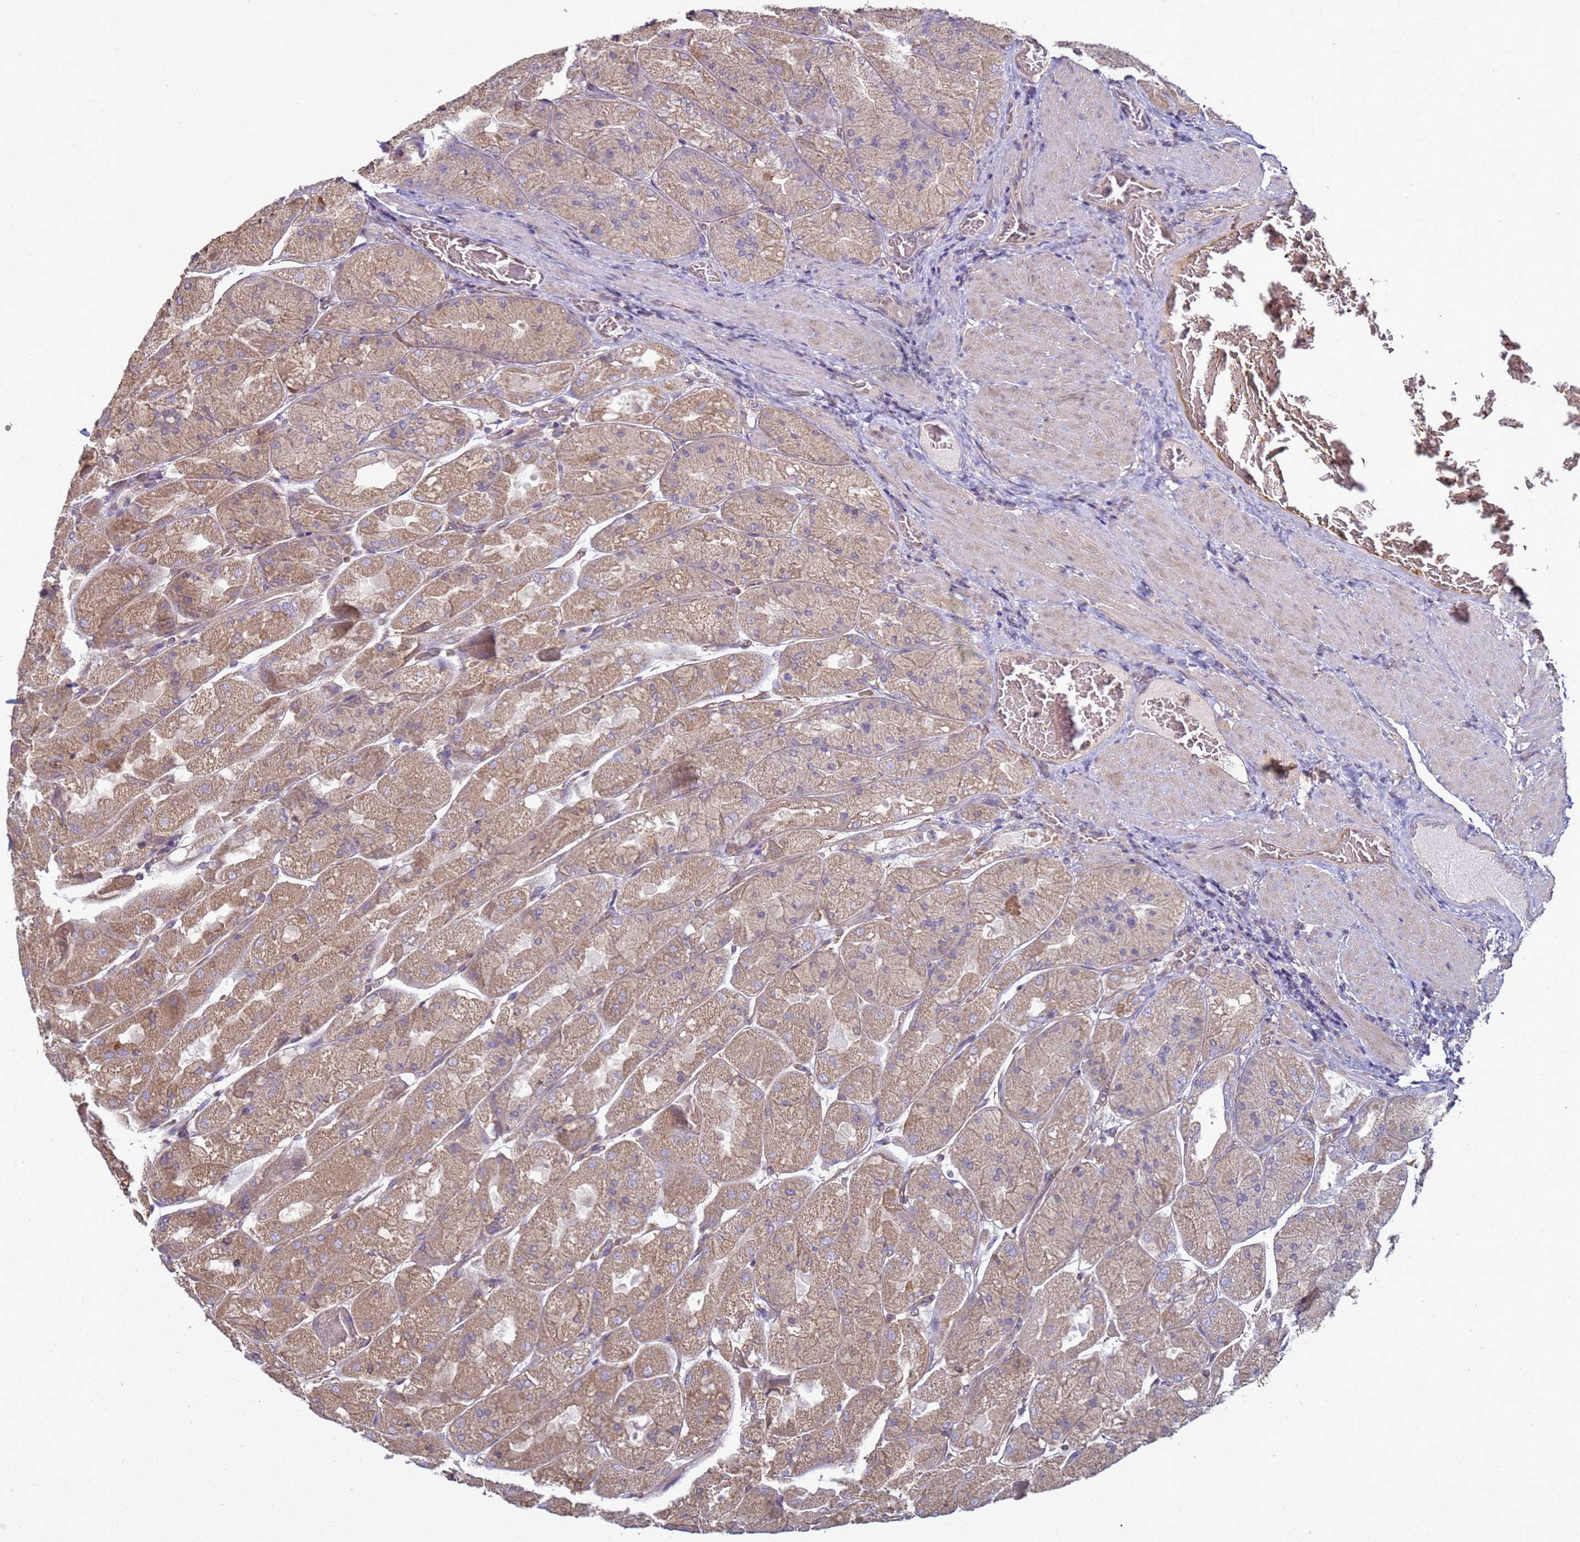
{"staining": {"intensity": "strong", "quantity": "25%-75%", "location": "cytoplasmic/membranous"}, "tissue": "stomach", "cell_type": "Glandular cells", "image_type": "normal", "snomed": [{"axis": "morphology", "description": "Normal tissue, NOS"}, {"axis": "topography", "description": "Stomach"}], "caption": "Strong cytoplasmic/membranous staining for a protein is seen in about 25%-75% of glandular cells of benign stomach using immunohistochemistry.", "gene": "SGIP1", "patient": {"sex": "female", "age": 61}}